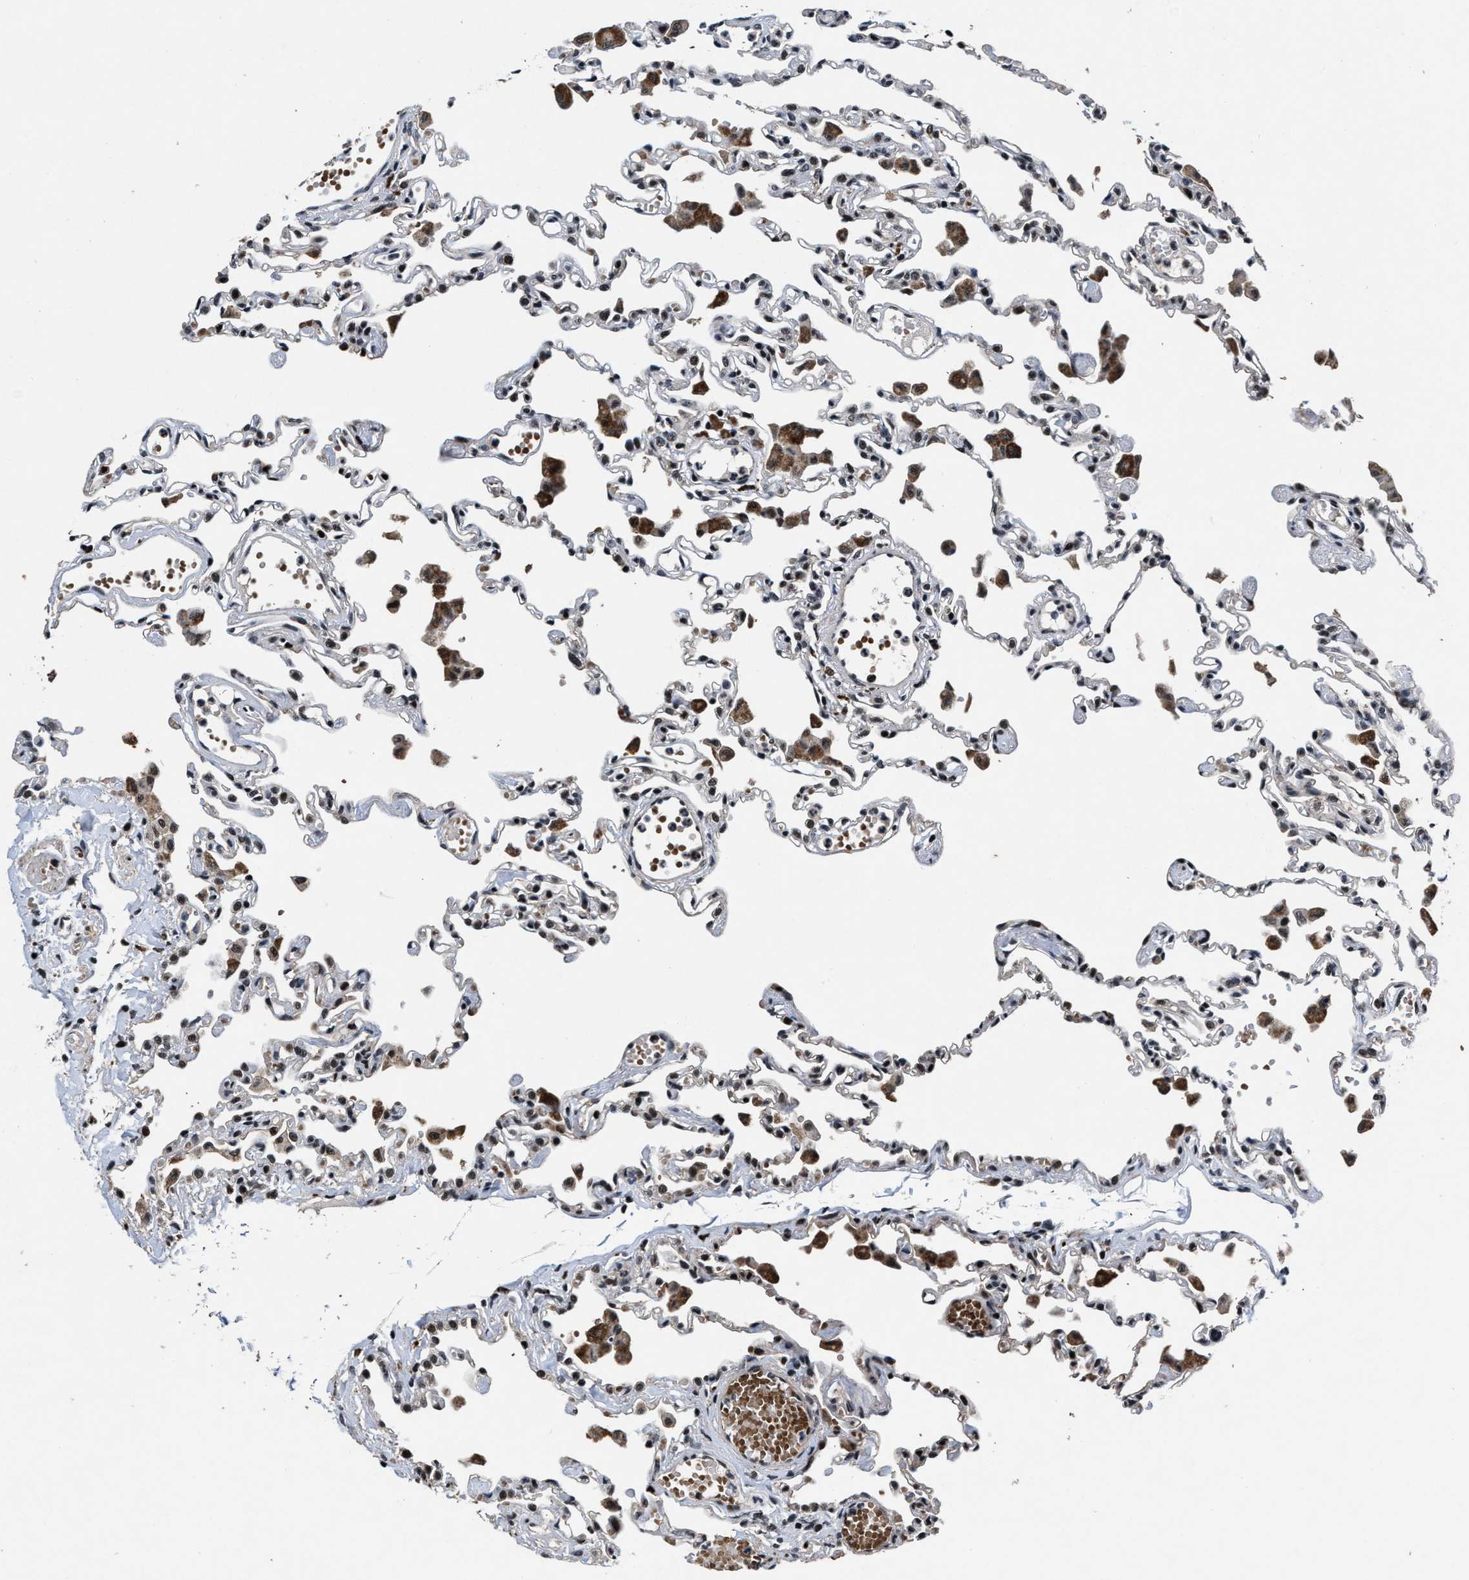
{"staining": {"intensity": "strong", "quantity": "25%-75%", "location": "nuclear"}, "tissue": "lung", "cell_type": "Alveolar cells", "image_type": "normal", "snomed": [{"axis": "morphology", "description": "Normal tissue, NOS"}, {"axis": "topography", "description": "Bronchus"}, {"axis": "topography", "description": "Lung"}], "caption": "Immunohistochemistry (IHC) photomicrograph of unremarkable lung: human lung stained using immunohistochemistry (IHC) exhibits high levels of strong protein expression localized specifically in the nuclear of alveolar cells, appearing as a nuclear brown color.", "gene": "ZNF233", "patient": {"sex": "female", "age": 49}}